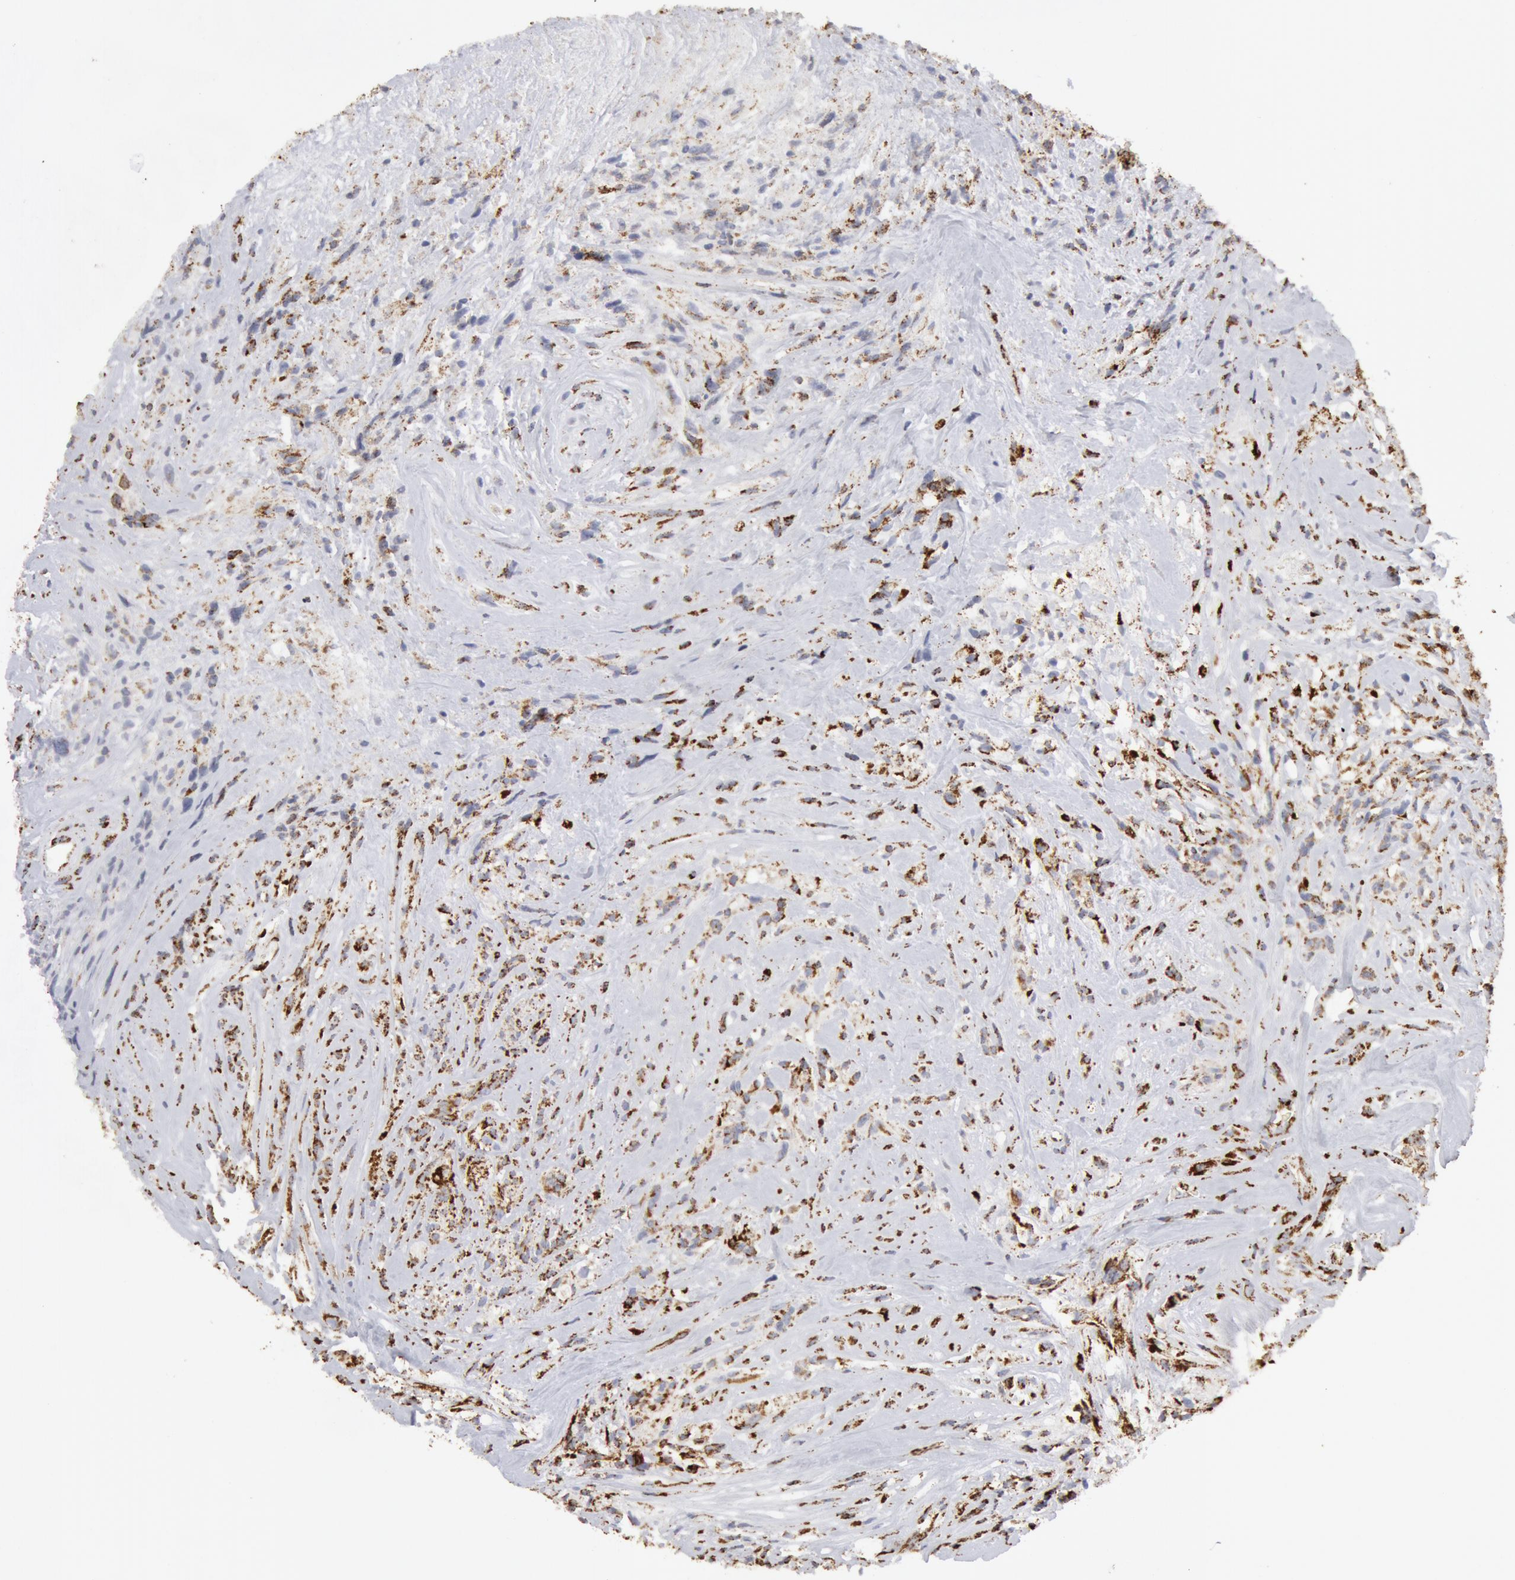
{"staining": {"intensity": "moderate", "quantity": "25%-75%", "location": "cytoplasmic/membranous"}, "tissue": "glioma", "cell_type": "Tumor cells", "image_type": "cancer", "snomed": [{"axis": "morphology", "description": "Glioma, malignant, High grade"}, {"axis": "topography", "description": "Brain"}], "caption": "Immunohistochemical staining of malignant high-grade glioma reveals moderate cytoplasmic/membranous protein expression in about 25%-75% of tumor cells.", "gene": "ATP5F1B", "patient": {"sex": "male", "age": 48}}